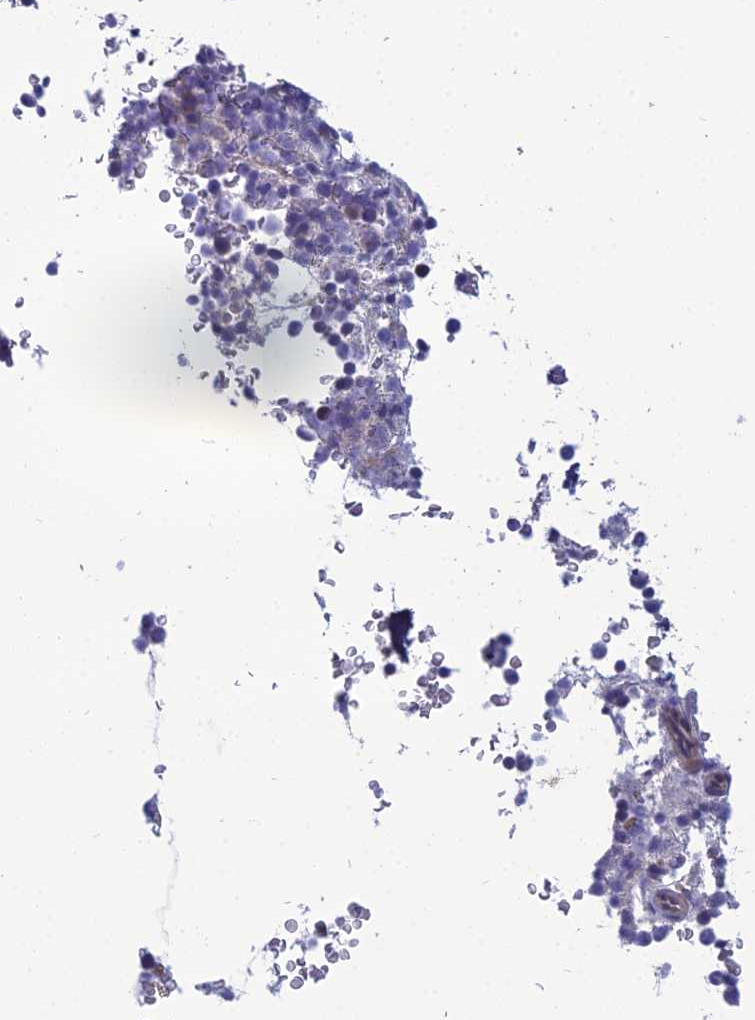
{"staining": {"intensity": "negative", "quantity": "none", "location": "none"}, "tissue": "bone marrow", "cell_type": "Hematopoietic cells", "image_type": "normal", "snomed": [{"axis": "morphology", "description": "Normal tissue, NOS"}, {"axis": "topography", "description": "Bone marrow"}], "caption": "Protein analysis of normal bone marrow exhibits no significant expression in hematopoietic cells.", "gene": "LZTS2", "patient": {"sex": "male", "age": 58}}